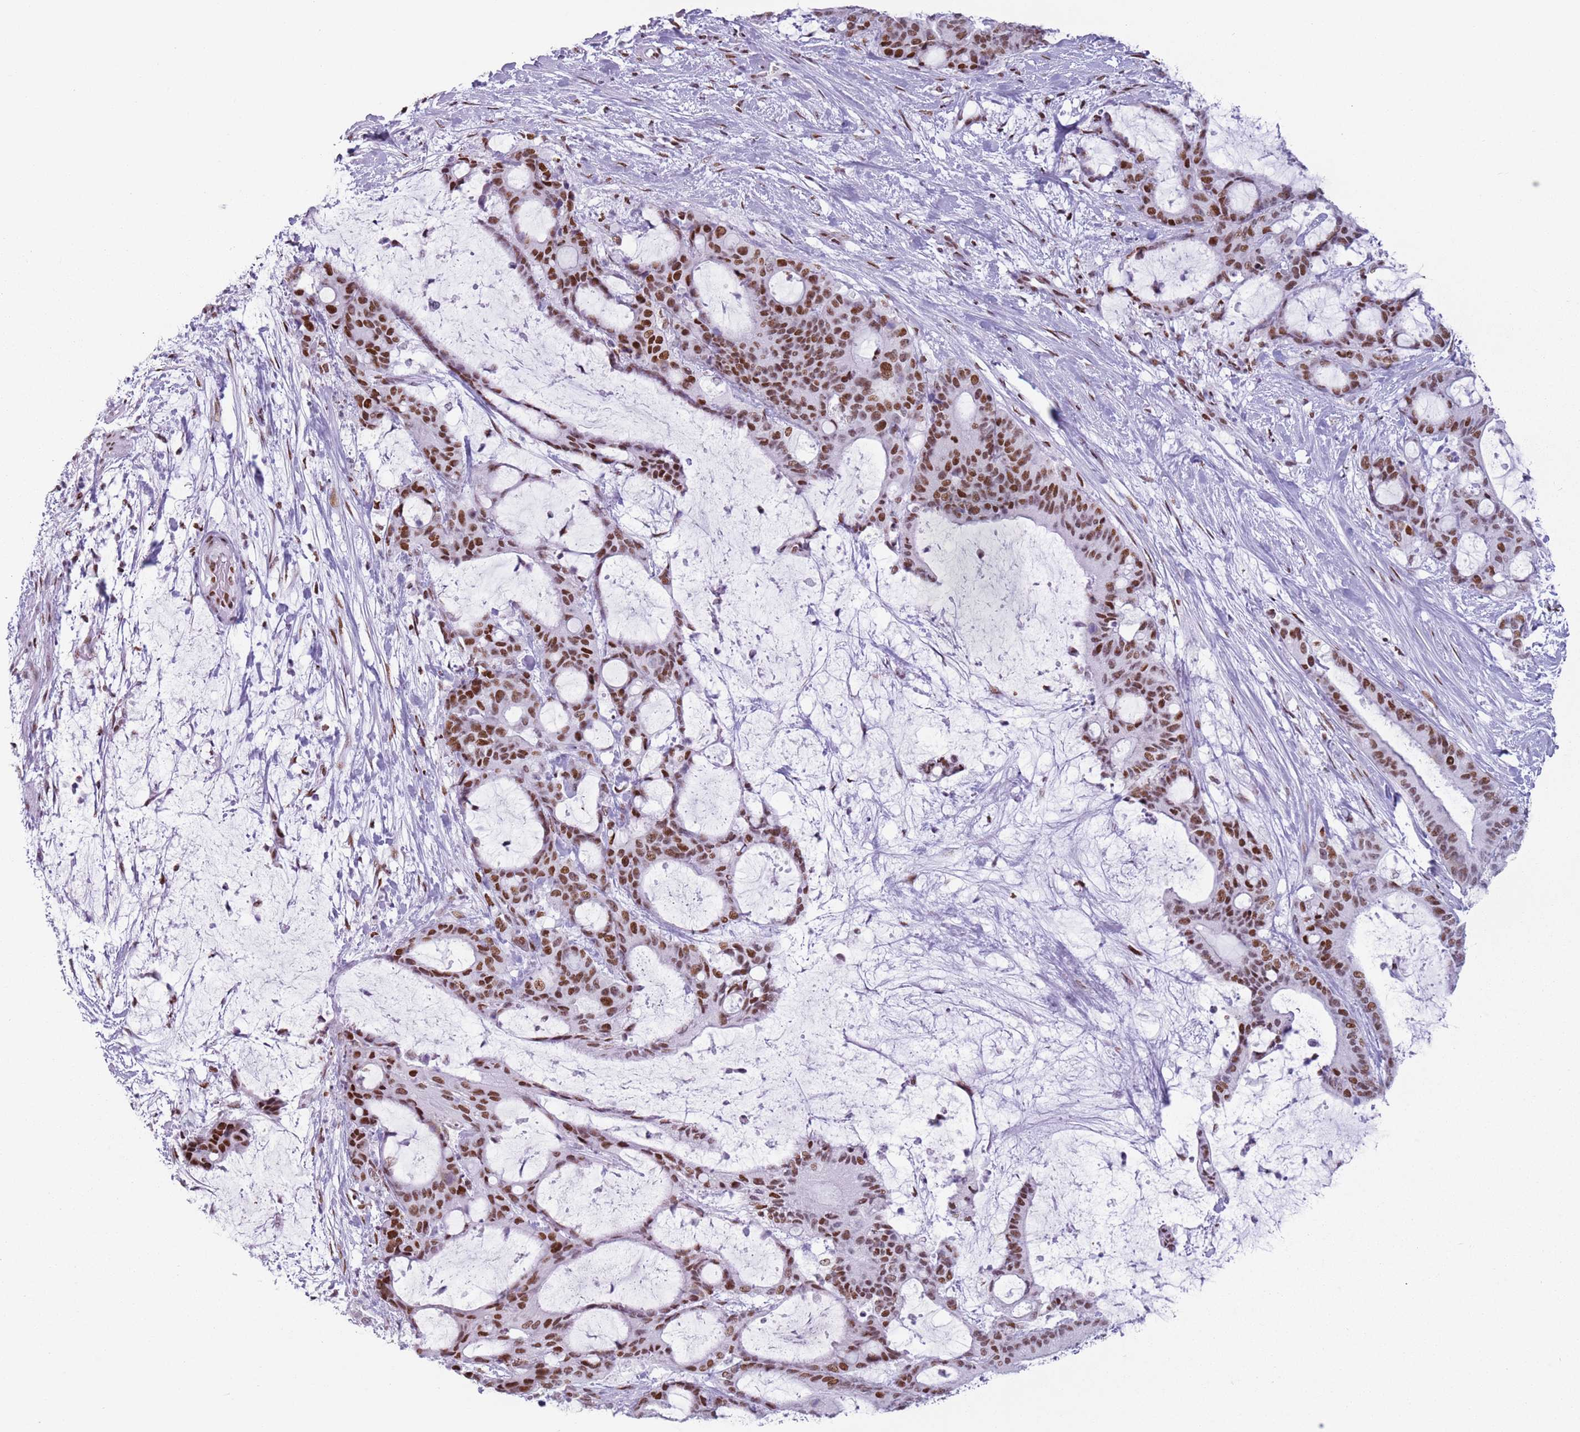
{"staining": {"intensity": "moderate", "quantity": ">75%", "location": "nuclear"}, "tissue": "liver cancer", "cell_type": "Tumor cells", "image_type": "cancer", "snomed": [{"axis": "morphology", "description": "Normal tissue, NOS"}, {"axis": "morphology", "description": "Cholangiocarcinoma"}, {"axis": "topography", "description": "Liver"}, {"axis": "topography", "description": "Peripheral nerve tissue"}], "caption": "Protein expression analysis of cholangiocarcinoma (liver) shows moderate nuclear expression in about >75% of tumor cells.", "gene": "FAM104B", "patient": {"sex": "female", "age": 73}}